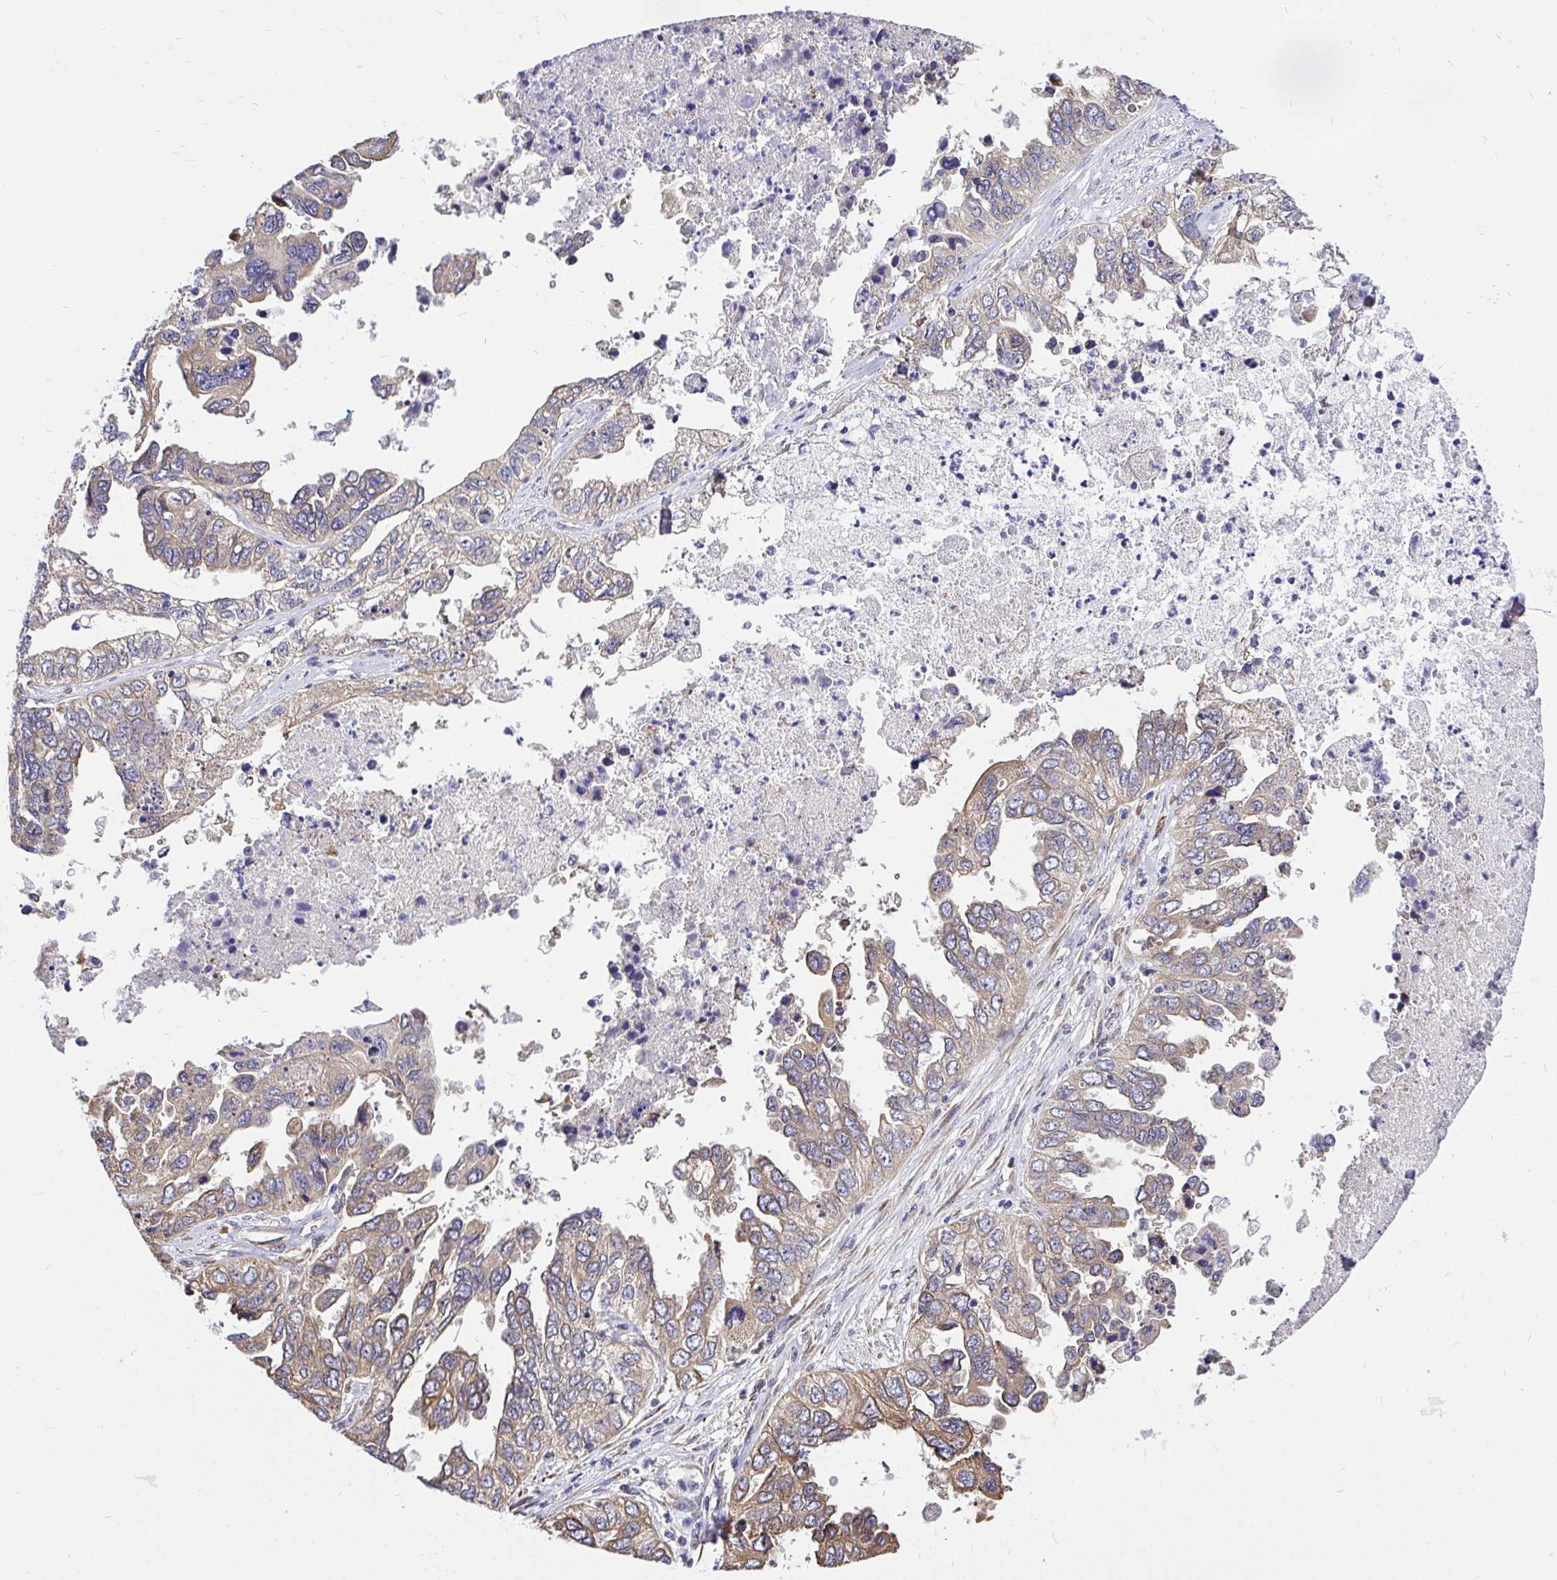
{"staining": {"intensity": "weak", "quantity": ">75%", "location": "cytoplasmic/membranous"}, "tissue": "ovarian cancer", "cell_type": "Tumor cells", "image_type": "cancer", "snomed": [{"axis": "morphology", "description": "Cystadenocarcinoma, serous, NOS"}, {"axis": "topography", "description": "Ovary"}], "caption": "Protein positivity by immunohistochemistry reveals weak cytoplasmic/membranous expression in about >75% of tumor cells in ovarian cancer (serous cystadenocarcinoma).", "gene": "CCDC122", "patient": {"sex": "female", "age": 53}}